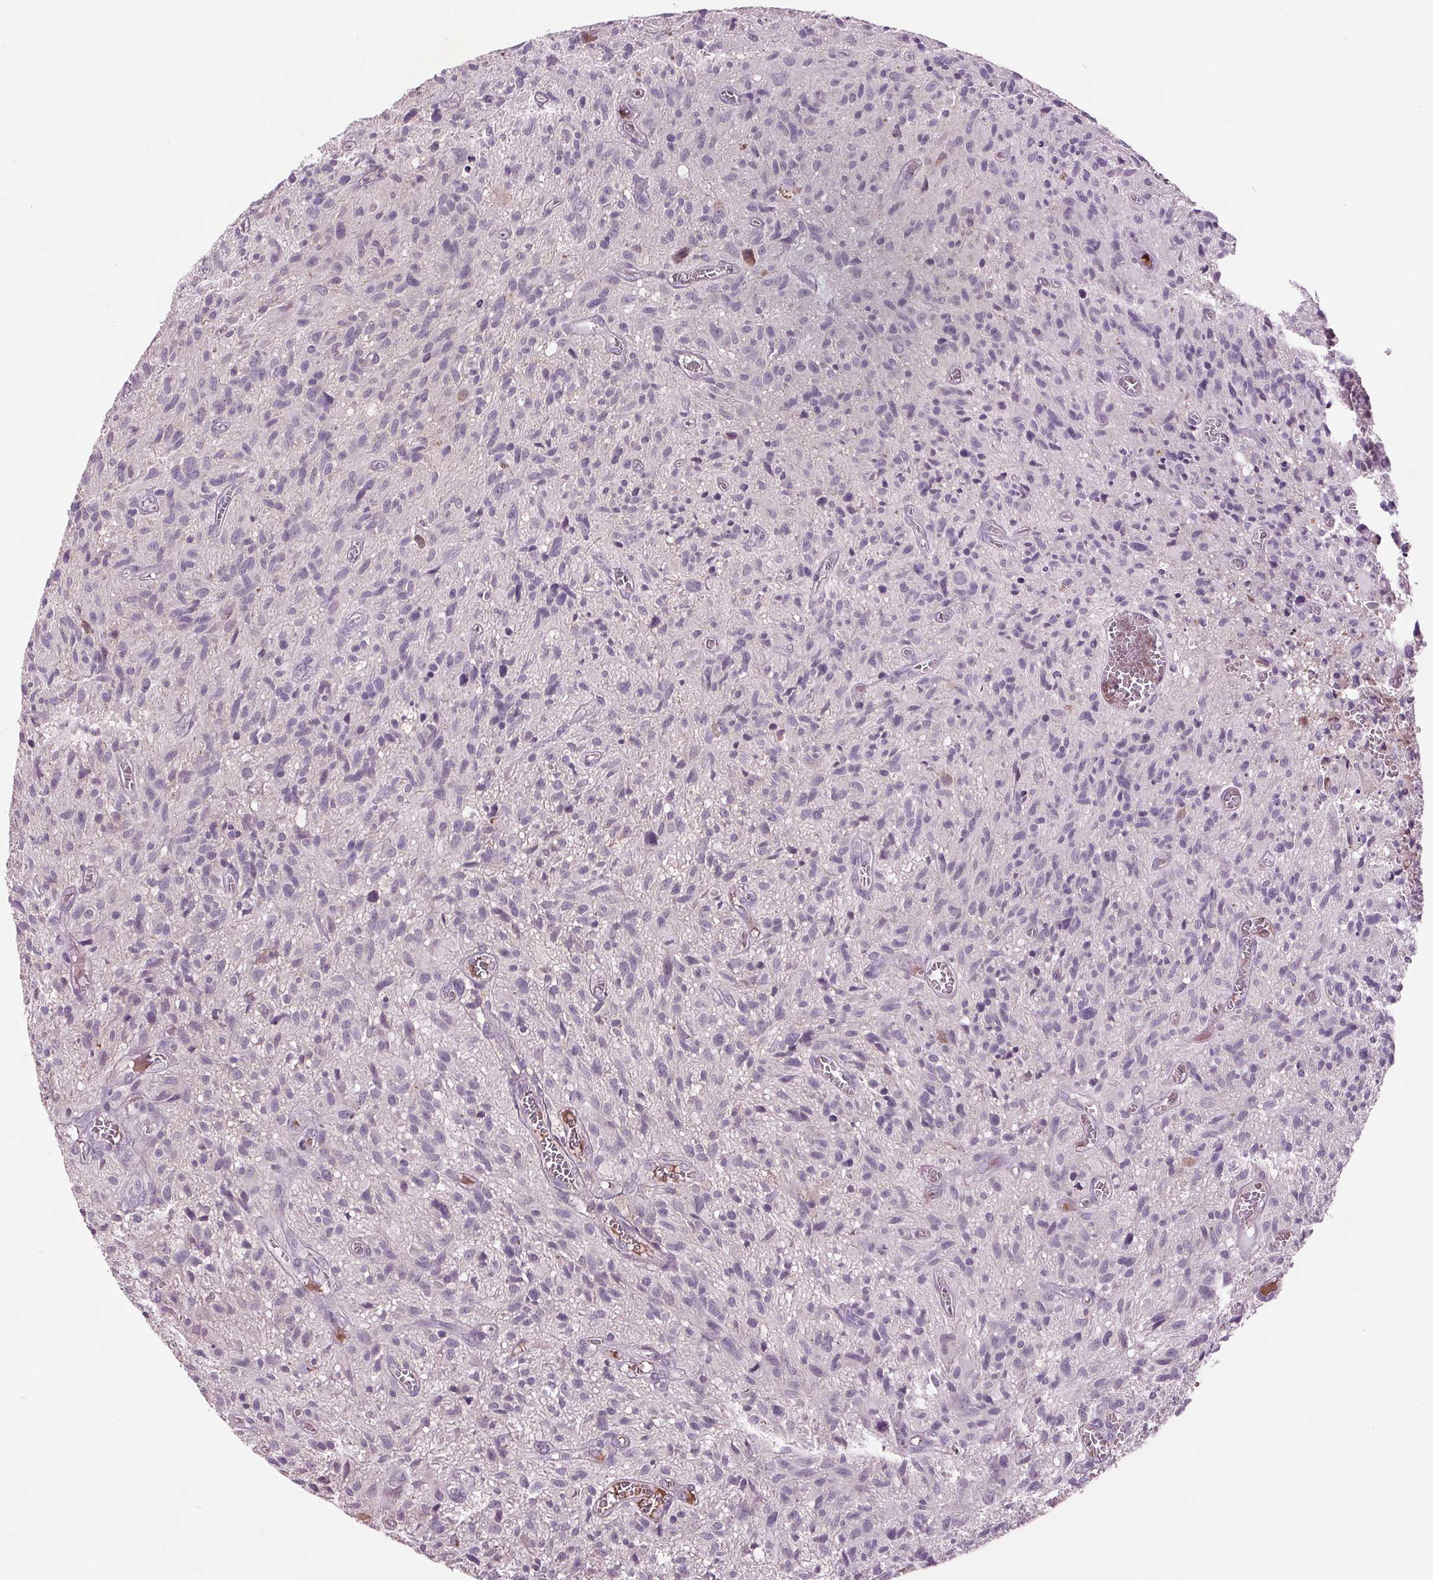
{"staining": {"intensity": "negative", "quantity": "none", "location": "none"}, "tissue": "glioma", "cell_type": "Tumor cells", "image_type": "cancer", "snomed": [{"axis": "morphology", "description": "Glioma, malignant, High grade"}, {"axis": "topography", "description": "Brain"}], "caption": "Tumor cells are negative for brown protein staining in malignant glioma (high-grade).", "gene": "C6", "patient": {"sex": "male", "age": 75}}